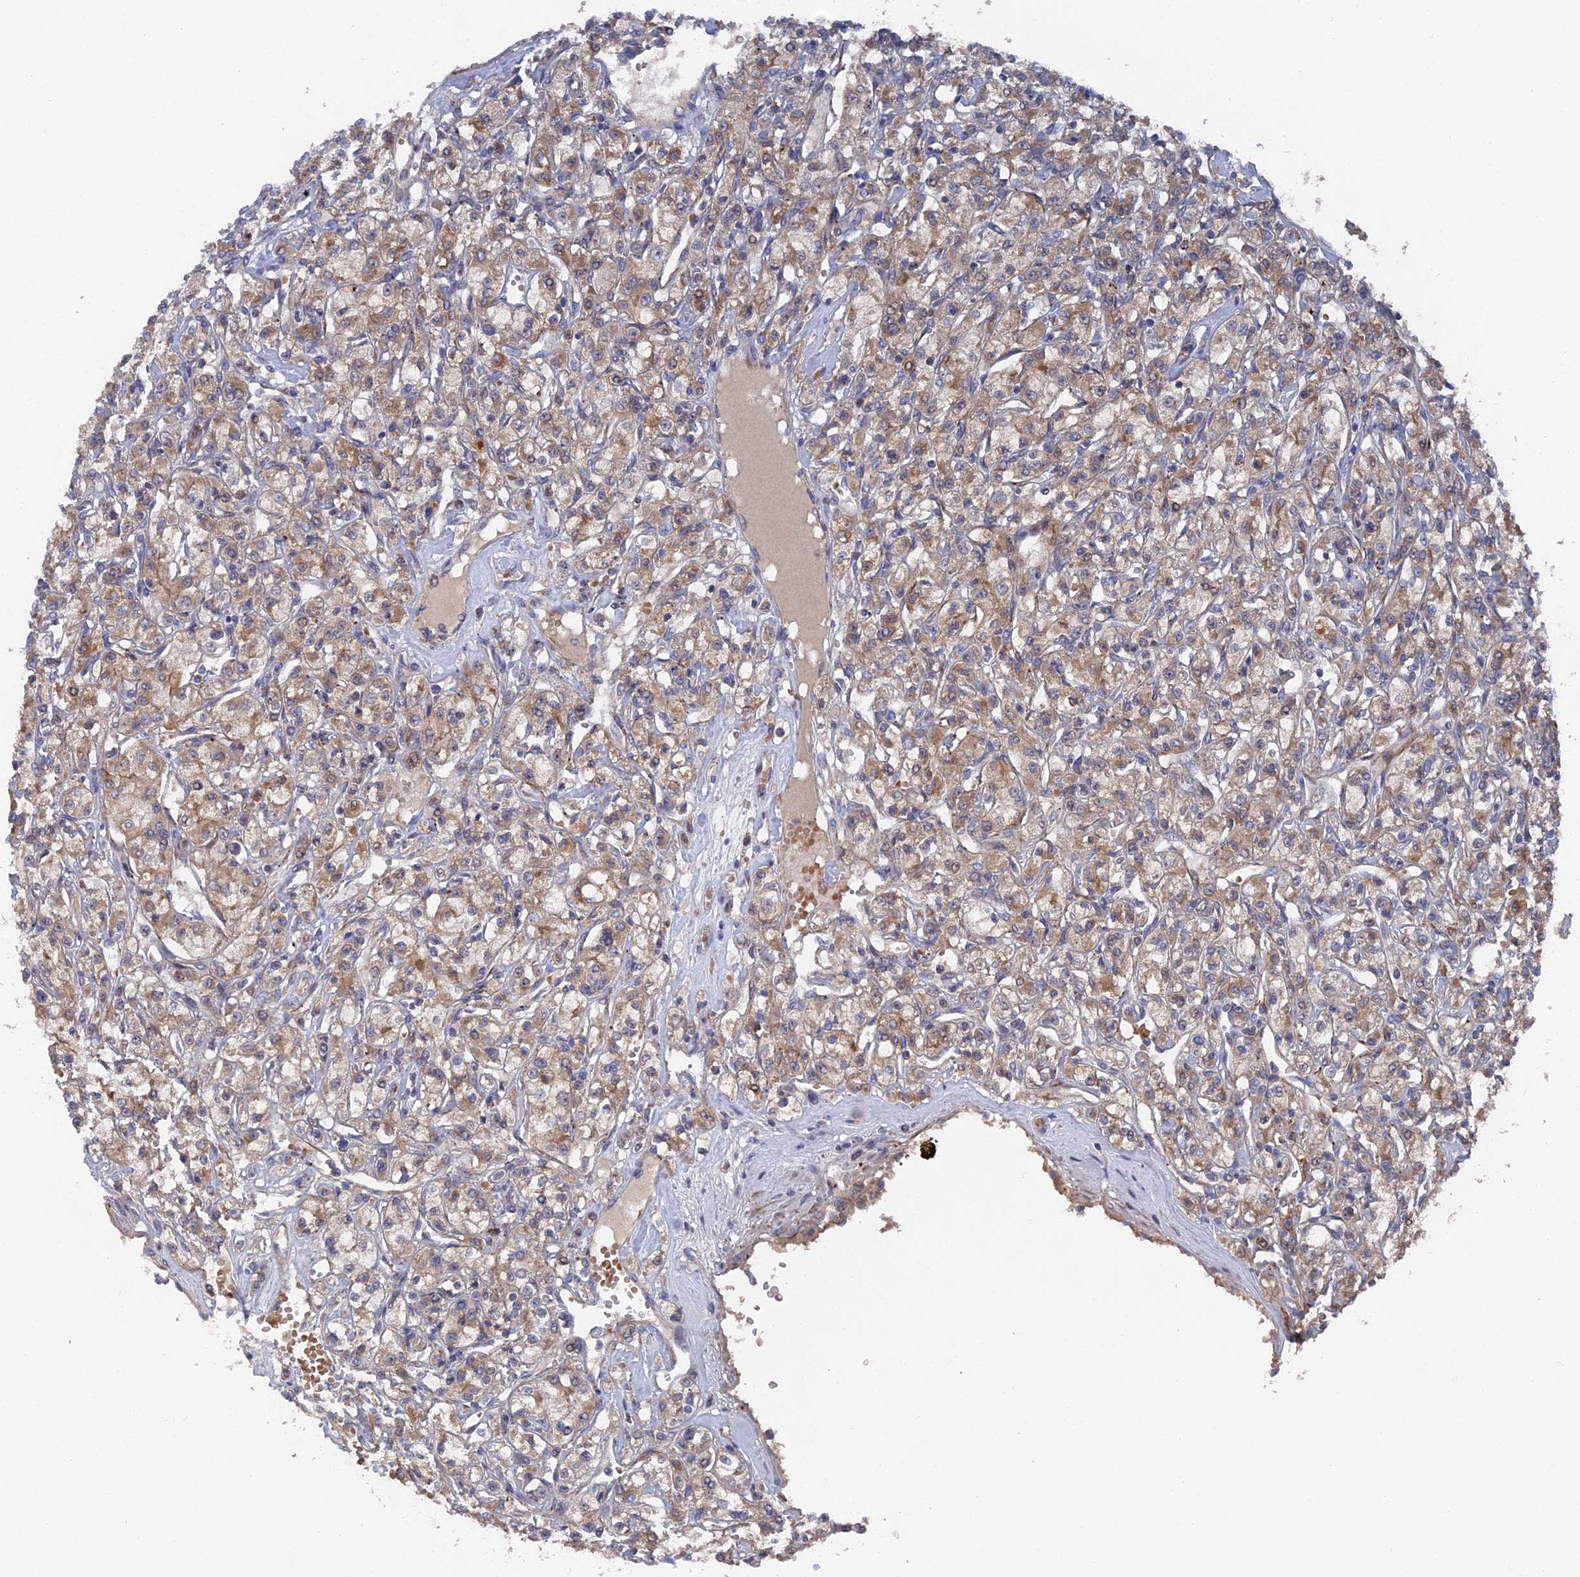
{"staining": {"intensity": "moderate", "quantity": ">75%", "location": "cytoplasmic/membranous"}, "tissue": "renal cancer", "cell_type": "Tumor cells", "image_type": "cancer", "snomed": [{"axis": "morphology", "description": "Adenocarcinoma, NOS"}, {"axis": "topography", "description": "Kidney"}], "caption": "Moderate cytoplasmic/membranous positivity is identified in about >75% of tumor cells in renal cancer. Nuclei are stained in blue.", "gene": "SMG9", "patient": {"sex": "female", "age": 59}}